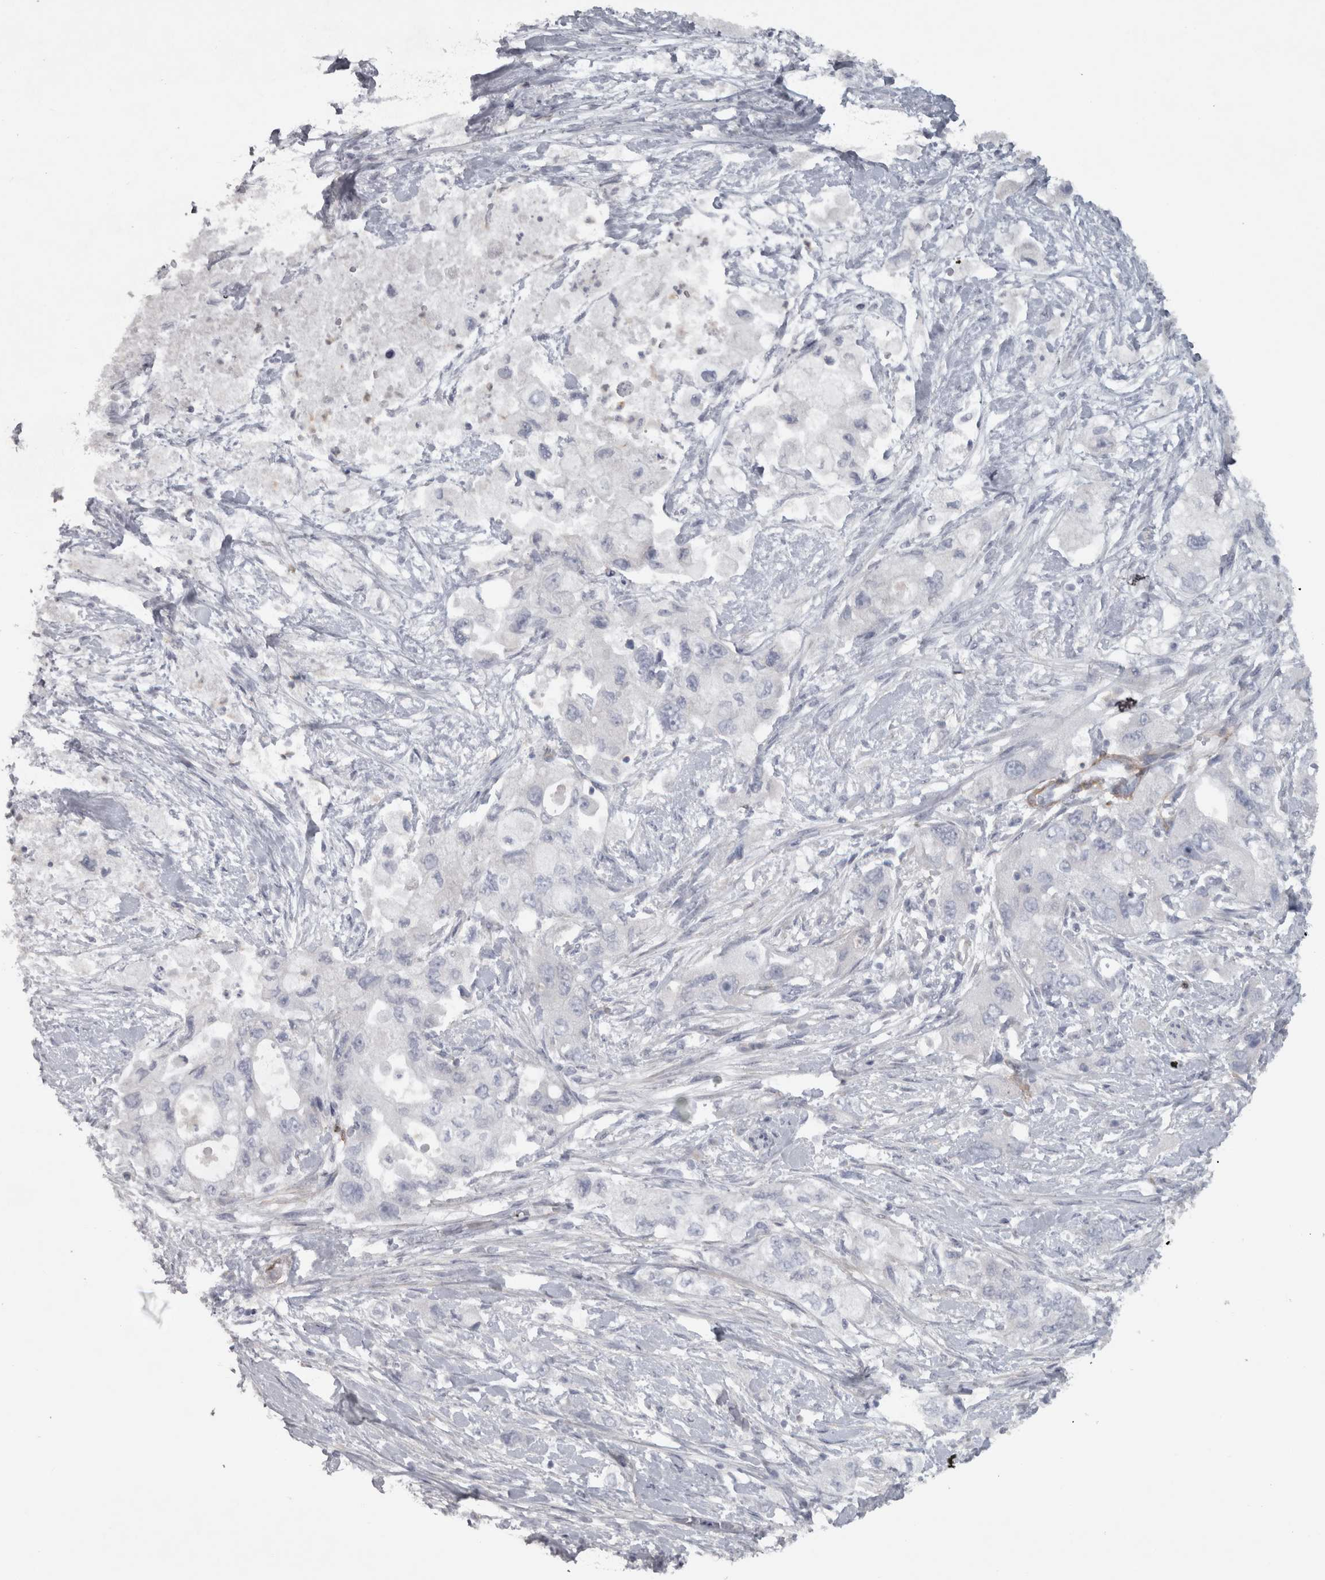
{"staining": {"intensity": "negative", "quantity": "none", "location": "none"}, "tissue": "pancreatic cancer", "cell_type": "Tumor cells", "image_type": "cancer", "snomed": [{"axis": "morphology", "description": "Adenocarcinoma, NOS"}, {"axis": "topography", "description": "Pancreas"}], "caption": "Histopathology image shows no significant protein staining in tumor cells of pancreatic adenocarcinoma.", "gene": "PPP1R12B", "patient": {"sex": "female", "age": 73}}